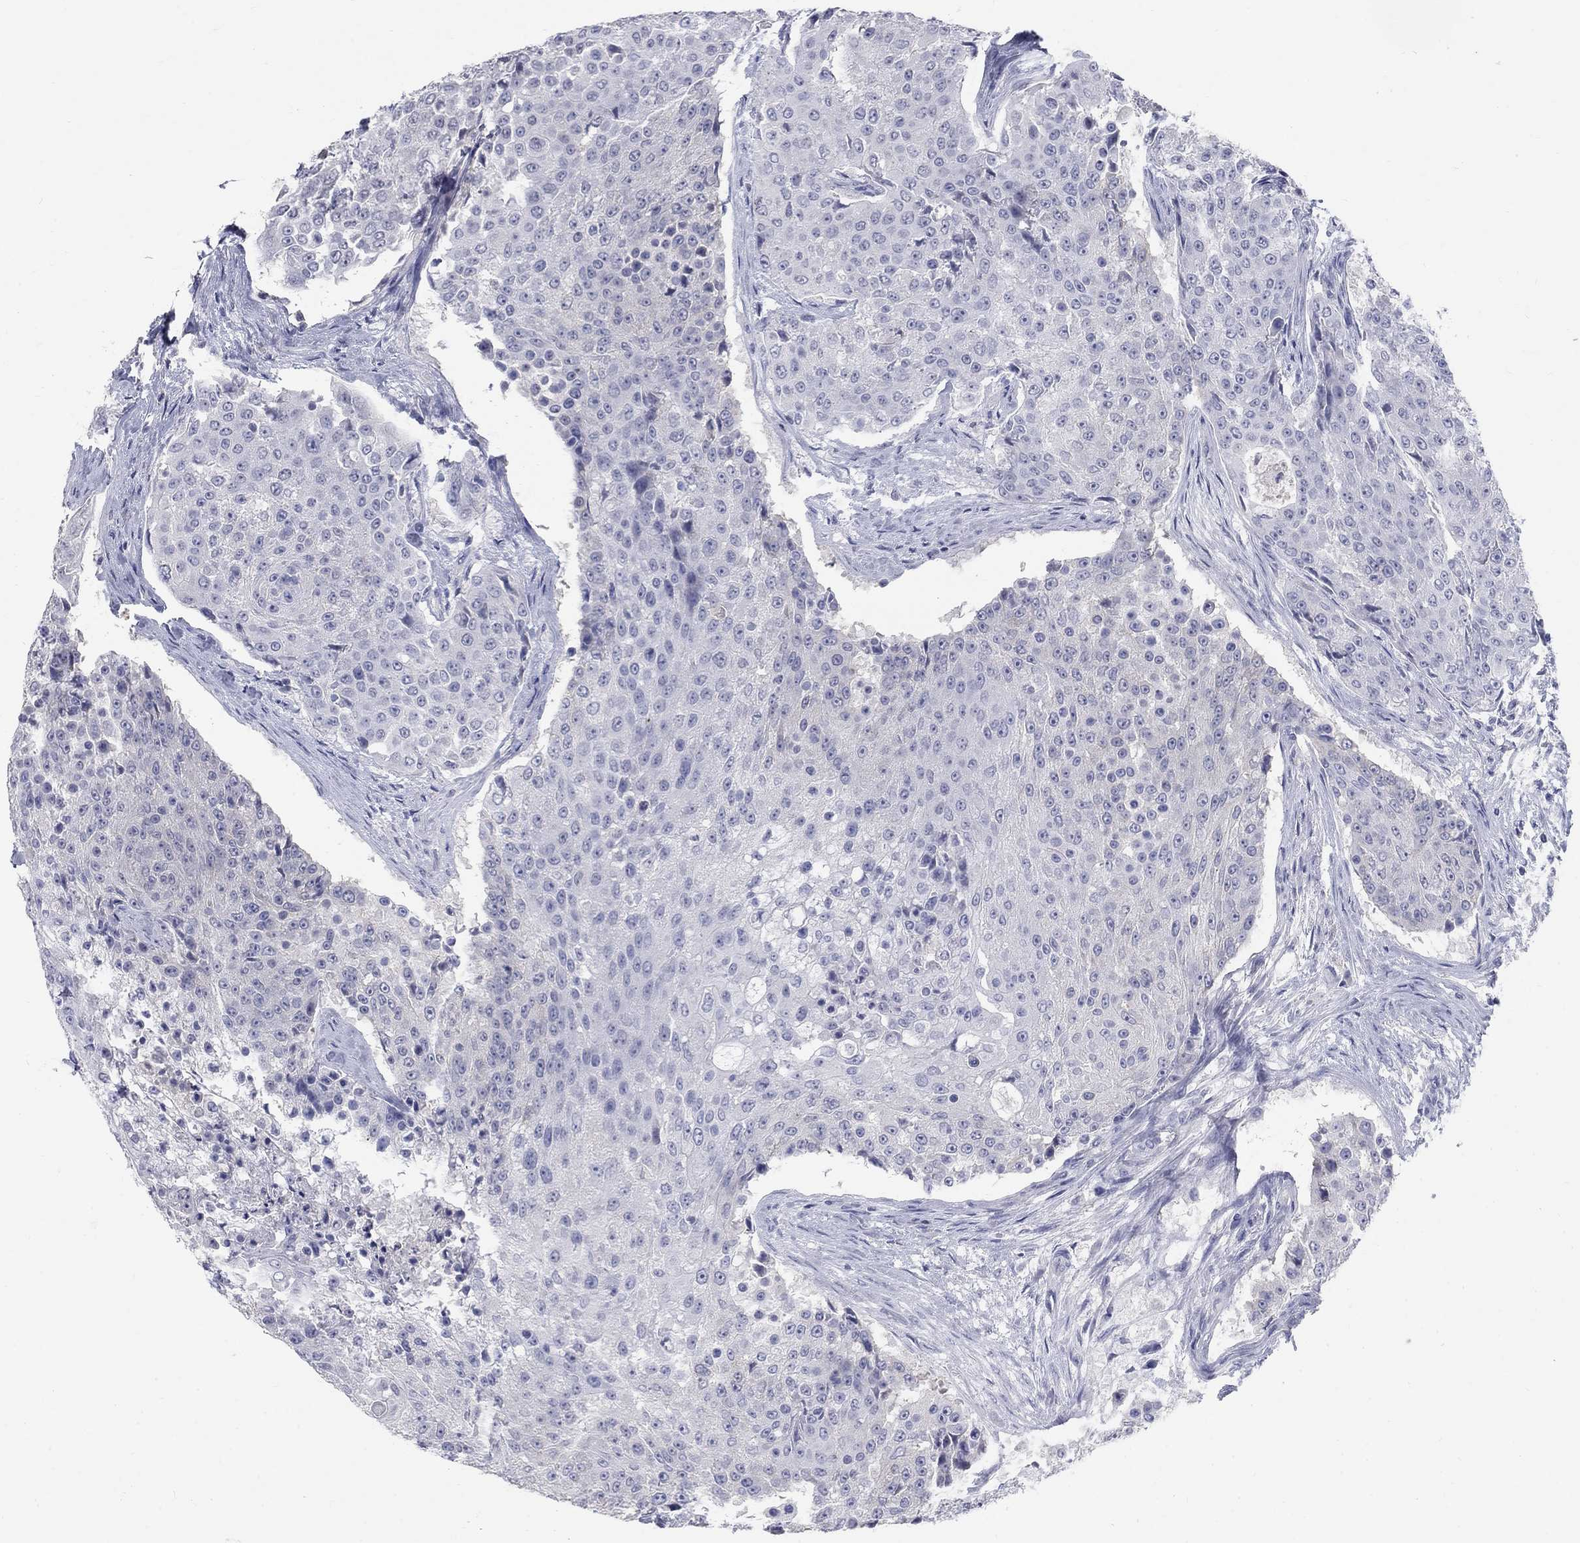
{"staining": {"intensity": "negative", "quantity": "none", "location": "none"}, "tissue": "urothelial cancer", "cell_type": "Tumor cells", "image_type": "cancer", "snomed": [{"axis": "morphology", "description": "Urothelial carcinoma, High grade"}, {"axis": "topography", "description": "Urinary bladder"}], "caption": "DAB (3,3'-diaminobenzidine) immunohistochemical staining of human urothelial cancer shows no significant positivity in tumor cells. (Stains: DAB (3,3'-diaminobenzidine) IHC with hematoxylin counter stain, Microscopy: brightfield microscopy at high magnification).", "gene": "PTH1R", "patient": {"sex": "female", "age": 63}}